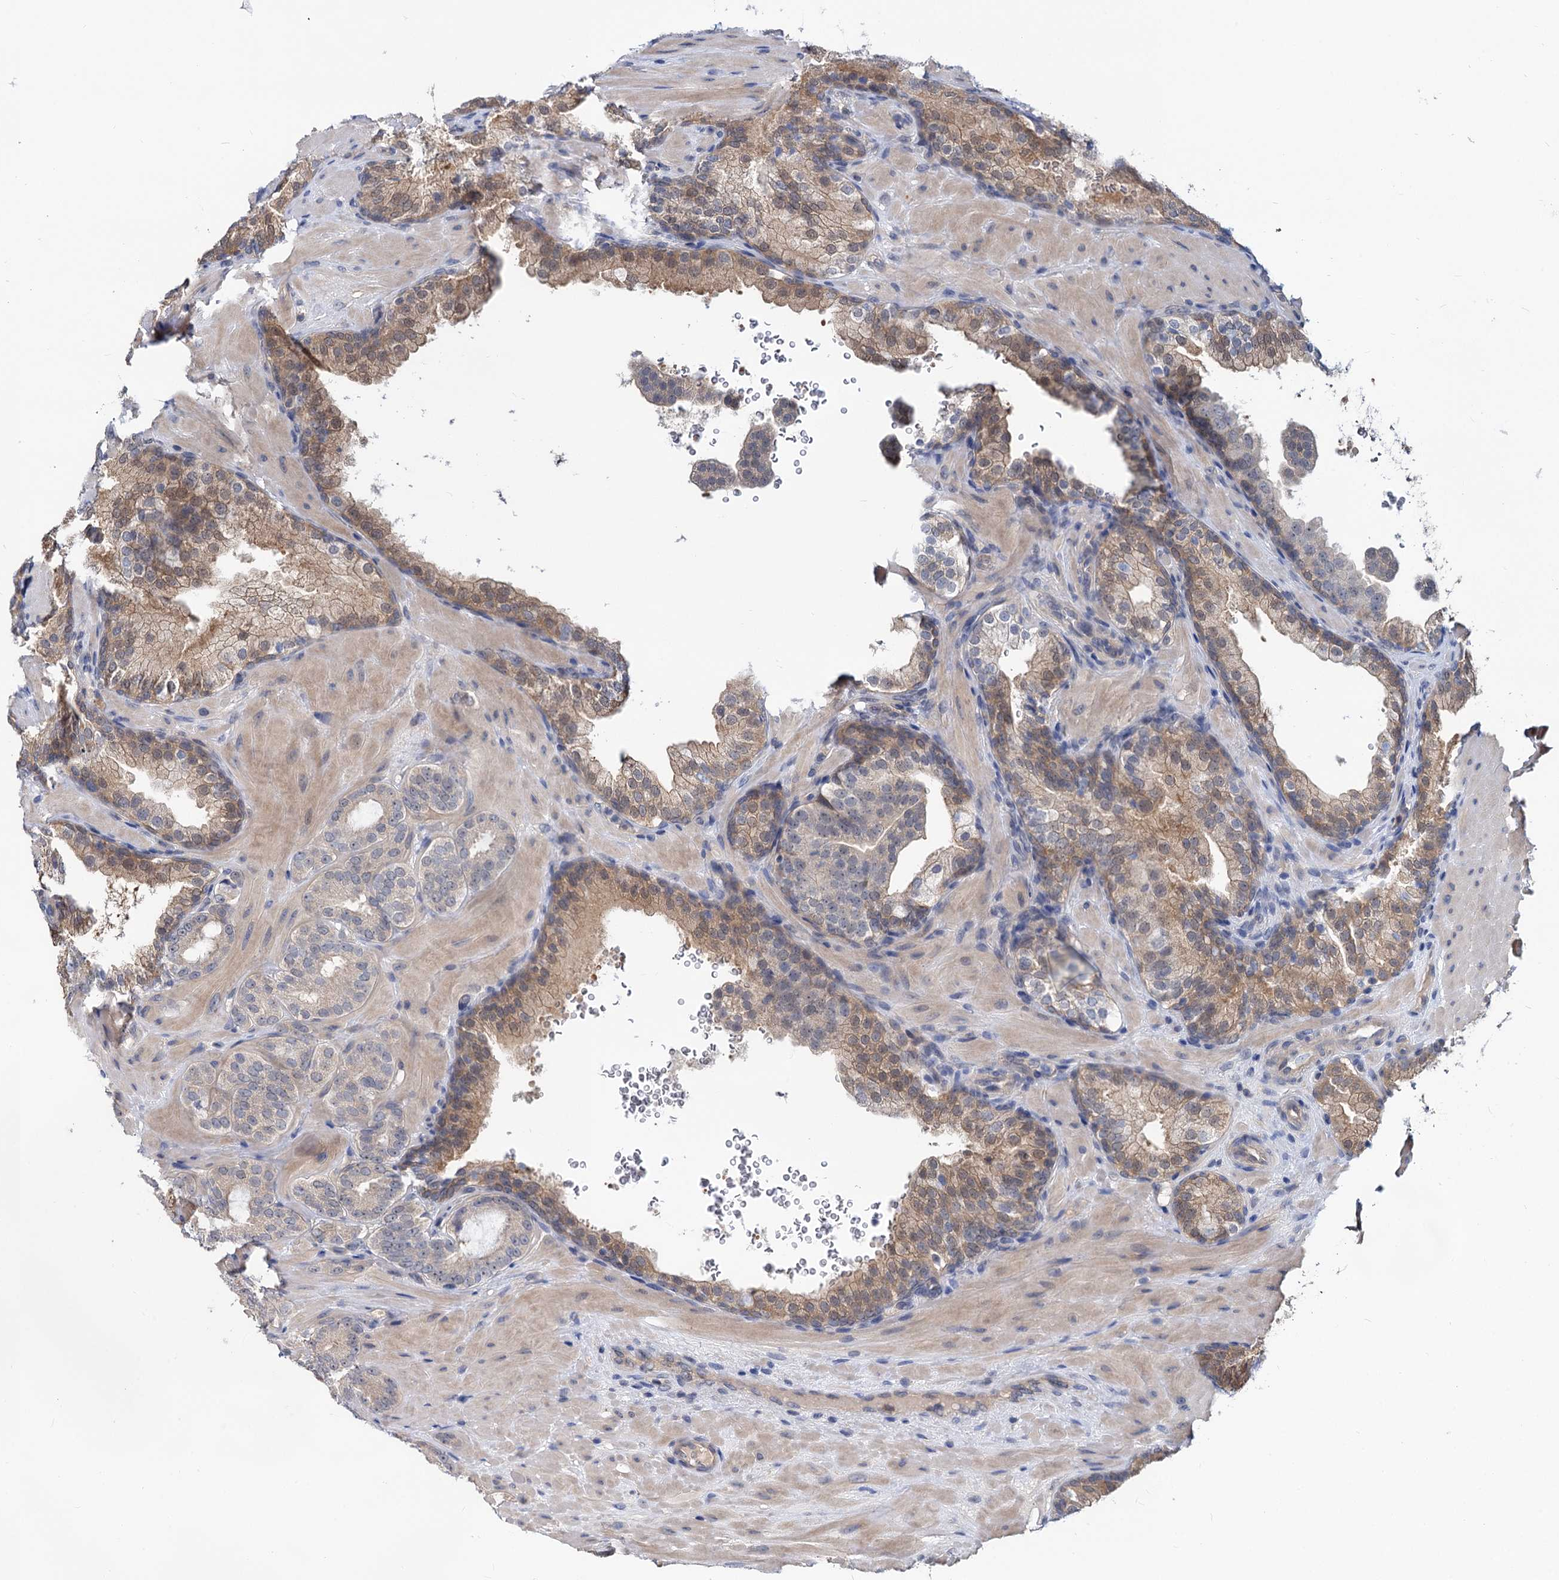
{"staining": {"intensity": "weak", "quantity": "25%-75%", "location": "nuclear"}, "tissue": "prostate cancer", "cell_type": "Tumor cells", "image_type": "cancer", "snomed": [{"axis": "morphology", "description": "Adenocarcinoma, High grade"}, {"axis": "topography", "description": "Prostate"}], "caption": "A photomicrograph of human high-grade adenocarcinoma (prostate) stained for a protein reveals weak nuclear brown staining in tumor cells.", "gene": "SNX15", "patient": {"sex": "male", "age": 60}}